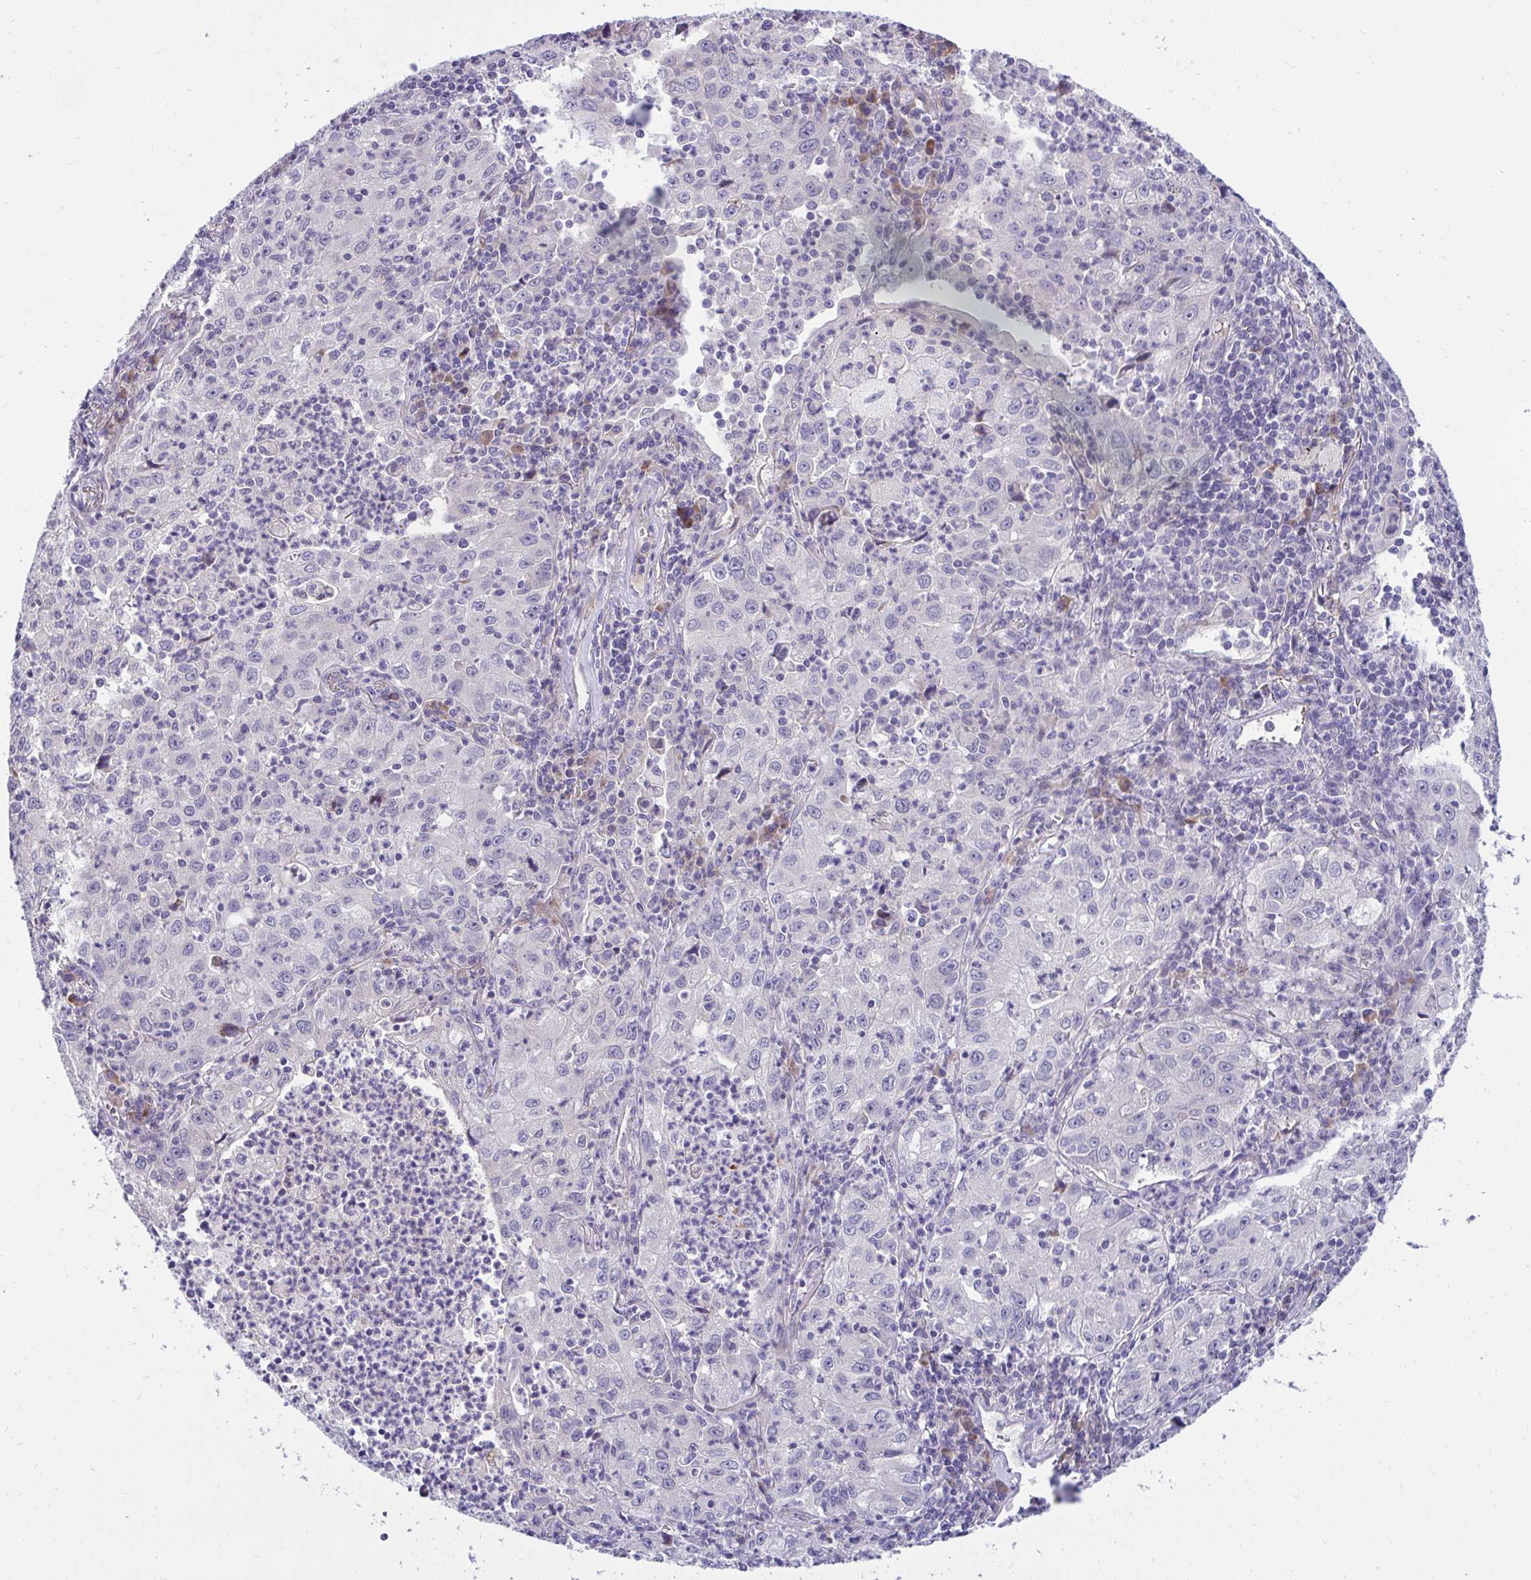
{"staining": {"intensity": "negative", "quantity": "none", "location": "none"}, "tissue": "lung cancer", "cell_type": "Tumor cells", "image_type": "cancer", "snomed": [{"axis": "morphology", "description": "Squamous cell carcinoma, NOS"}, {"axis": "topography", "description": "Lung"}], "caption": "IHC photomicrograph of neoplastic tissue: lung squamous cell carcinoma stained with DAB demonstrates no significant protein expression in tumor cells.", "gene": "PIGZ", "patient": {"sex": "male", "age": 71}}